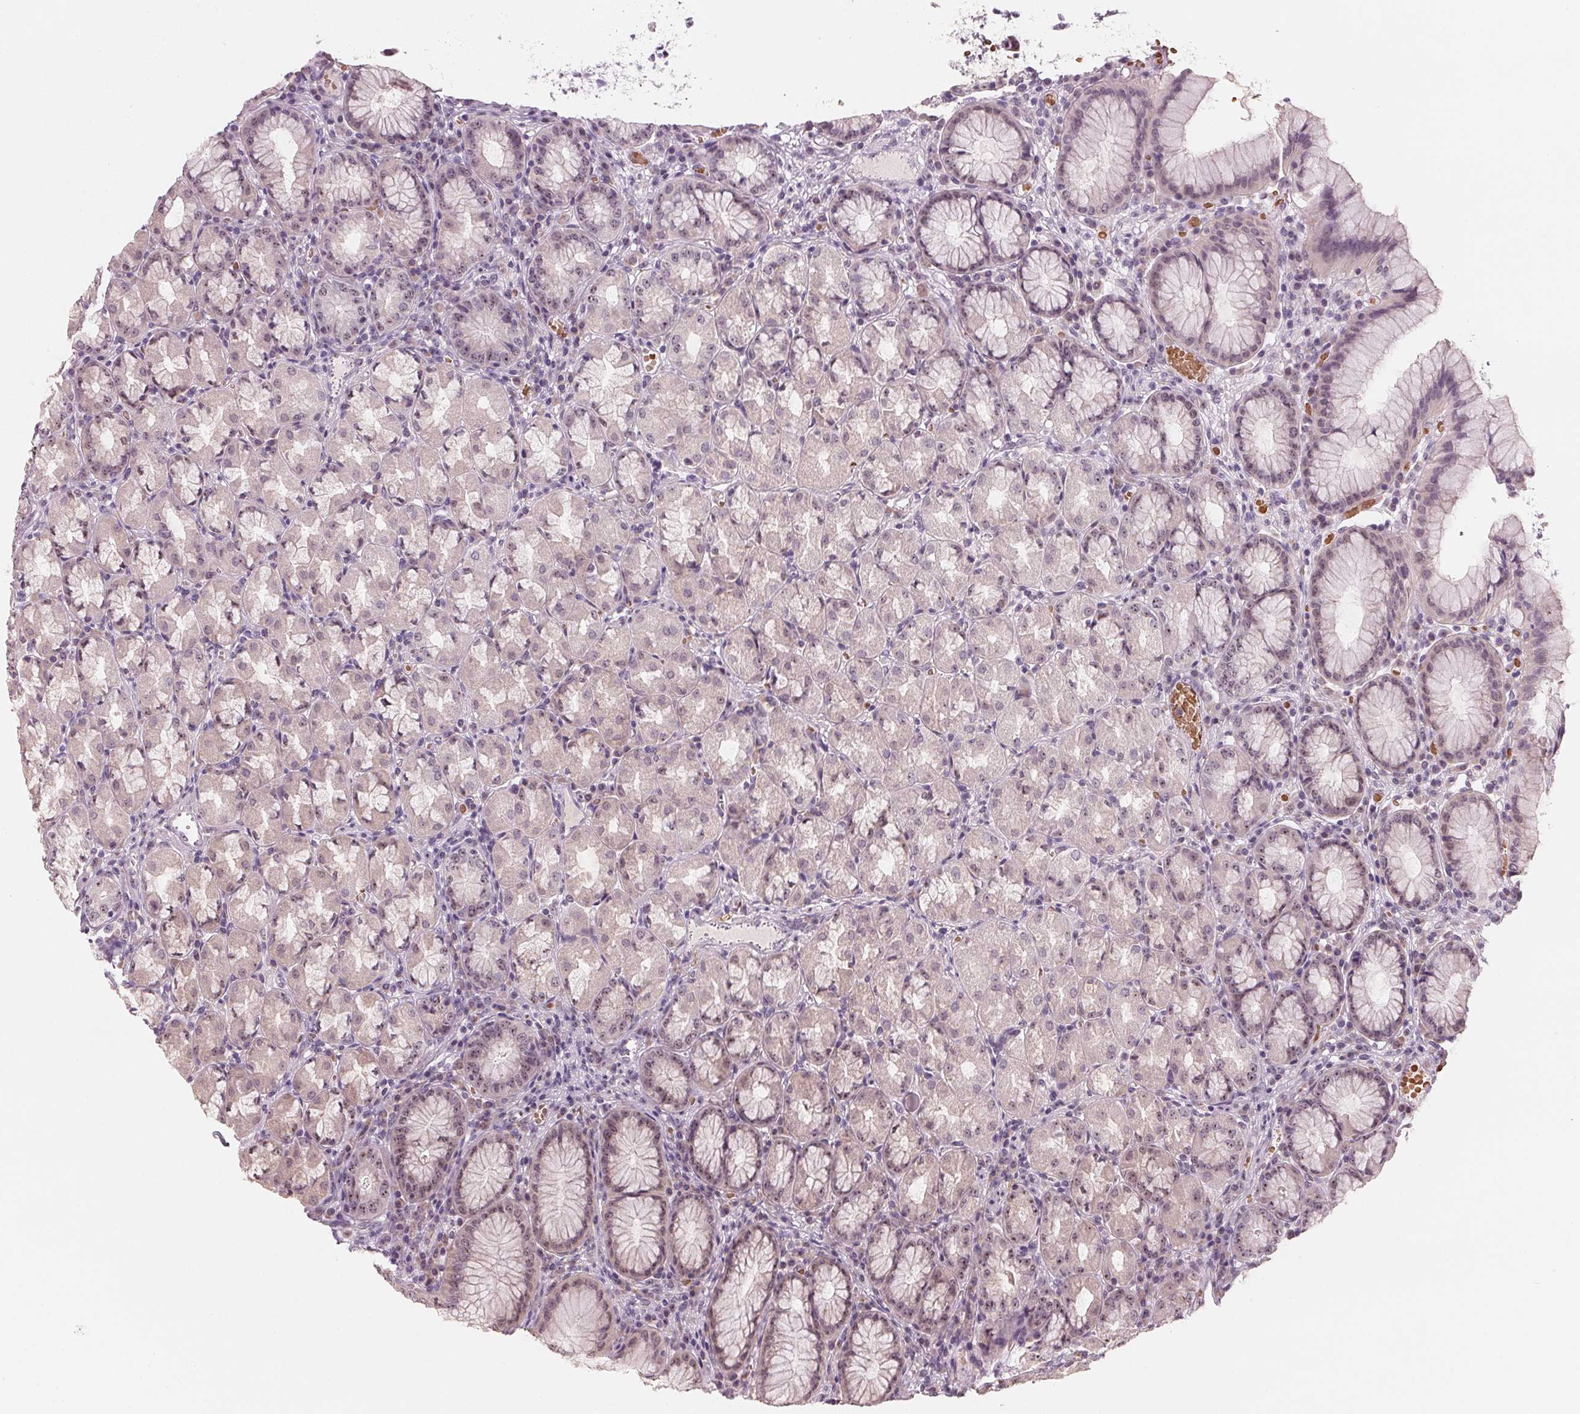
{"staining": {"intensity": "moderate", "quantity": "25%-75%", "location": "cytoplasmic/membranous,nuclear"}, "tissue": "stomach", "cell_type": "Glandular cells", "image_type": "normal", "snomed": [{"axis": "morphology", "description": "Normal tissue, NOS"}, {"axis": "topography", "description": "Stomach"}], "caption": "Normal stomach shows moderate cytoplasmic/membranous,nuclear staining in approximately 25%-75% of glandular cells, visualized by immunohistochemistry. Using DAB (brown) and hematoxylin (blue) stains, captured at high magnification using brightfield microscopy.", "gene": "DNTTIP2", "patient": {"sex": "male", "age": 55}}